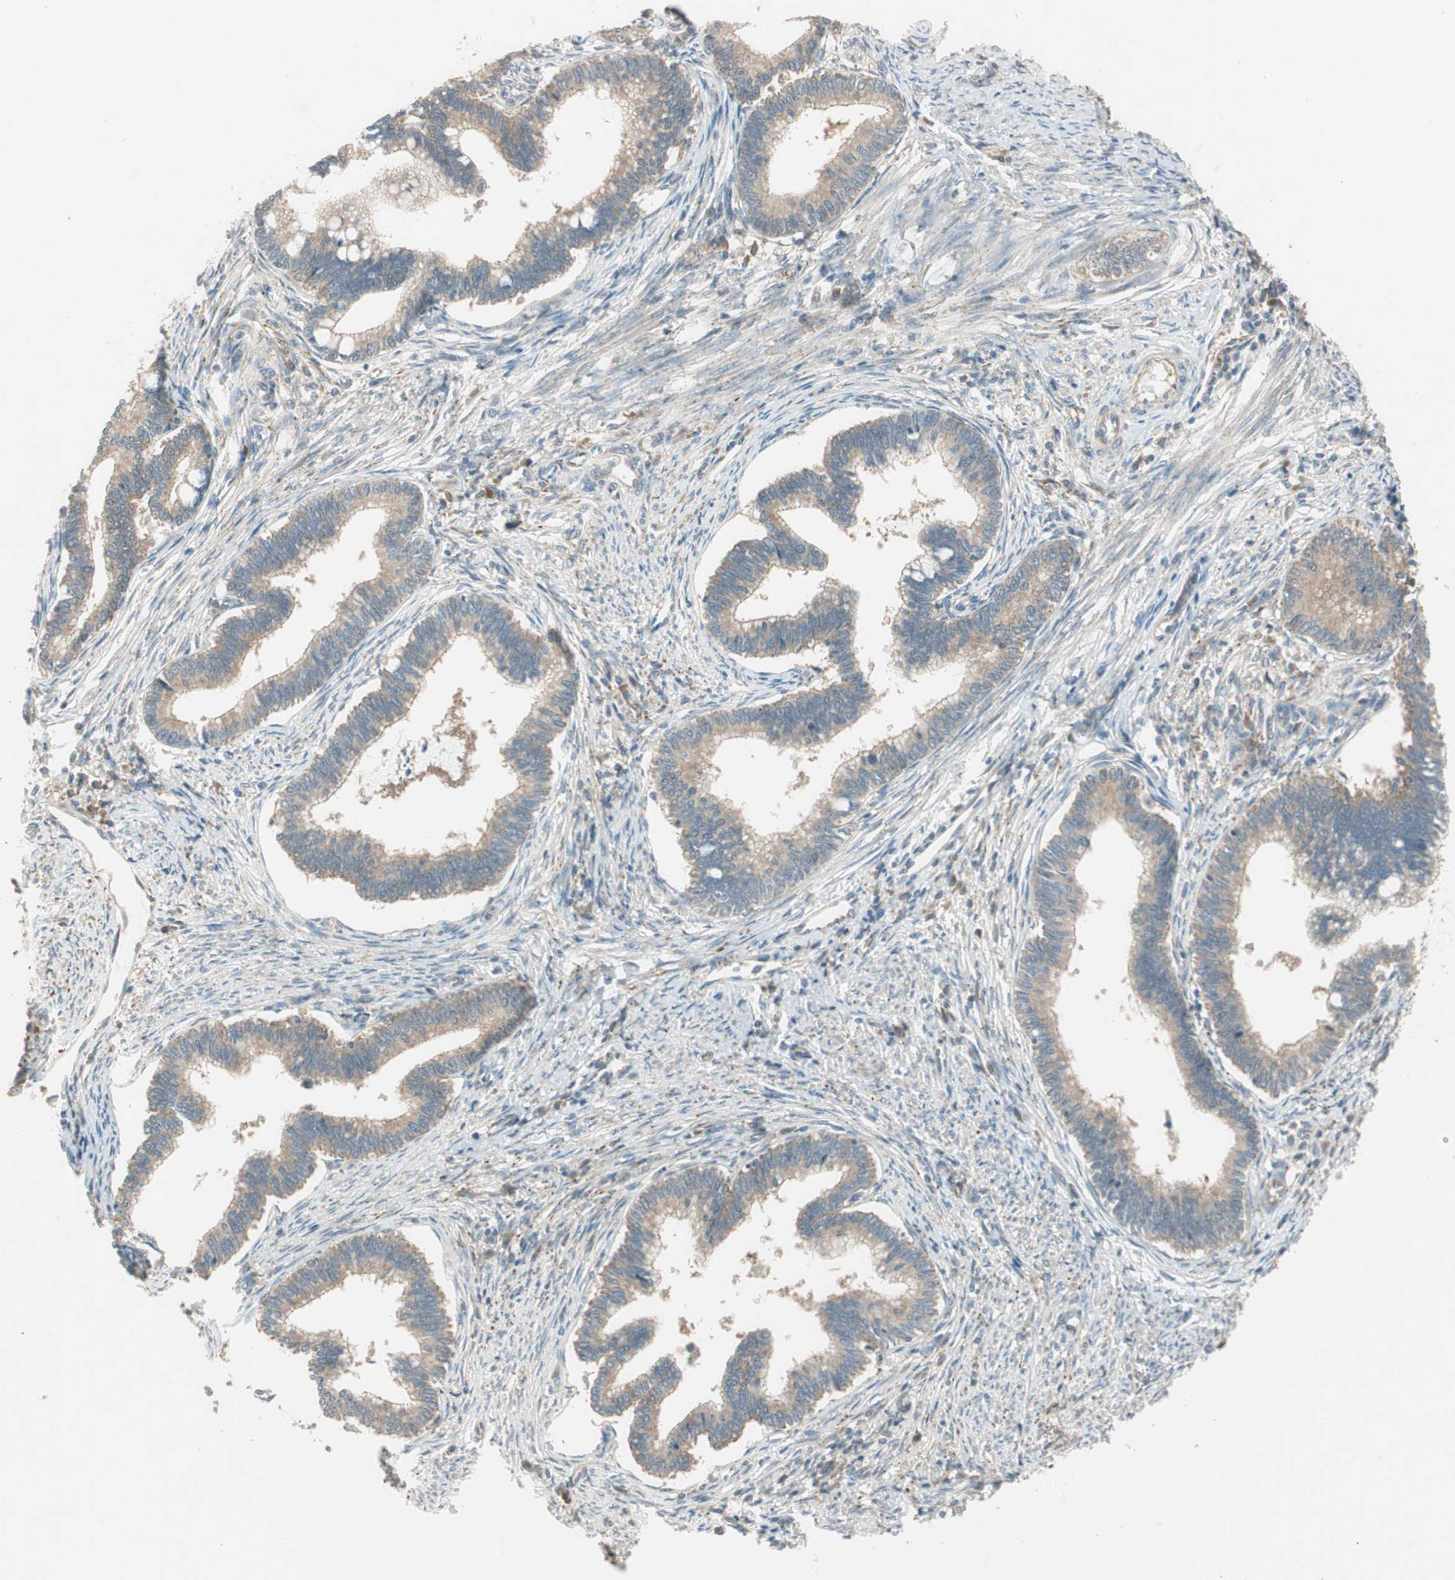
{"staining": {"intensity": "weak", "quantity": ">75%", "location": "cytoplasmic/membranous"}, "tissue": "cervical cancer", "cell_type": "Tumor cells", "image_type": "cancer", "snomed": [{"axis": "morphology", "description": "Adenocarcinoma, NOS"}, {"axis": "topography", "description": "Cervix"}], "caption": "A low amount of weak cytoplasmic/membranous expression is identified in approximately >75% of tumor cells in cervical cancer tissue.", "gene": "NCLN", "patient": {"sex": "female", "age": 36}}